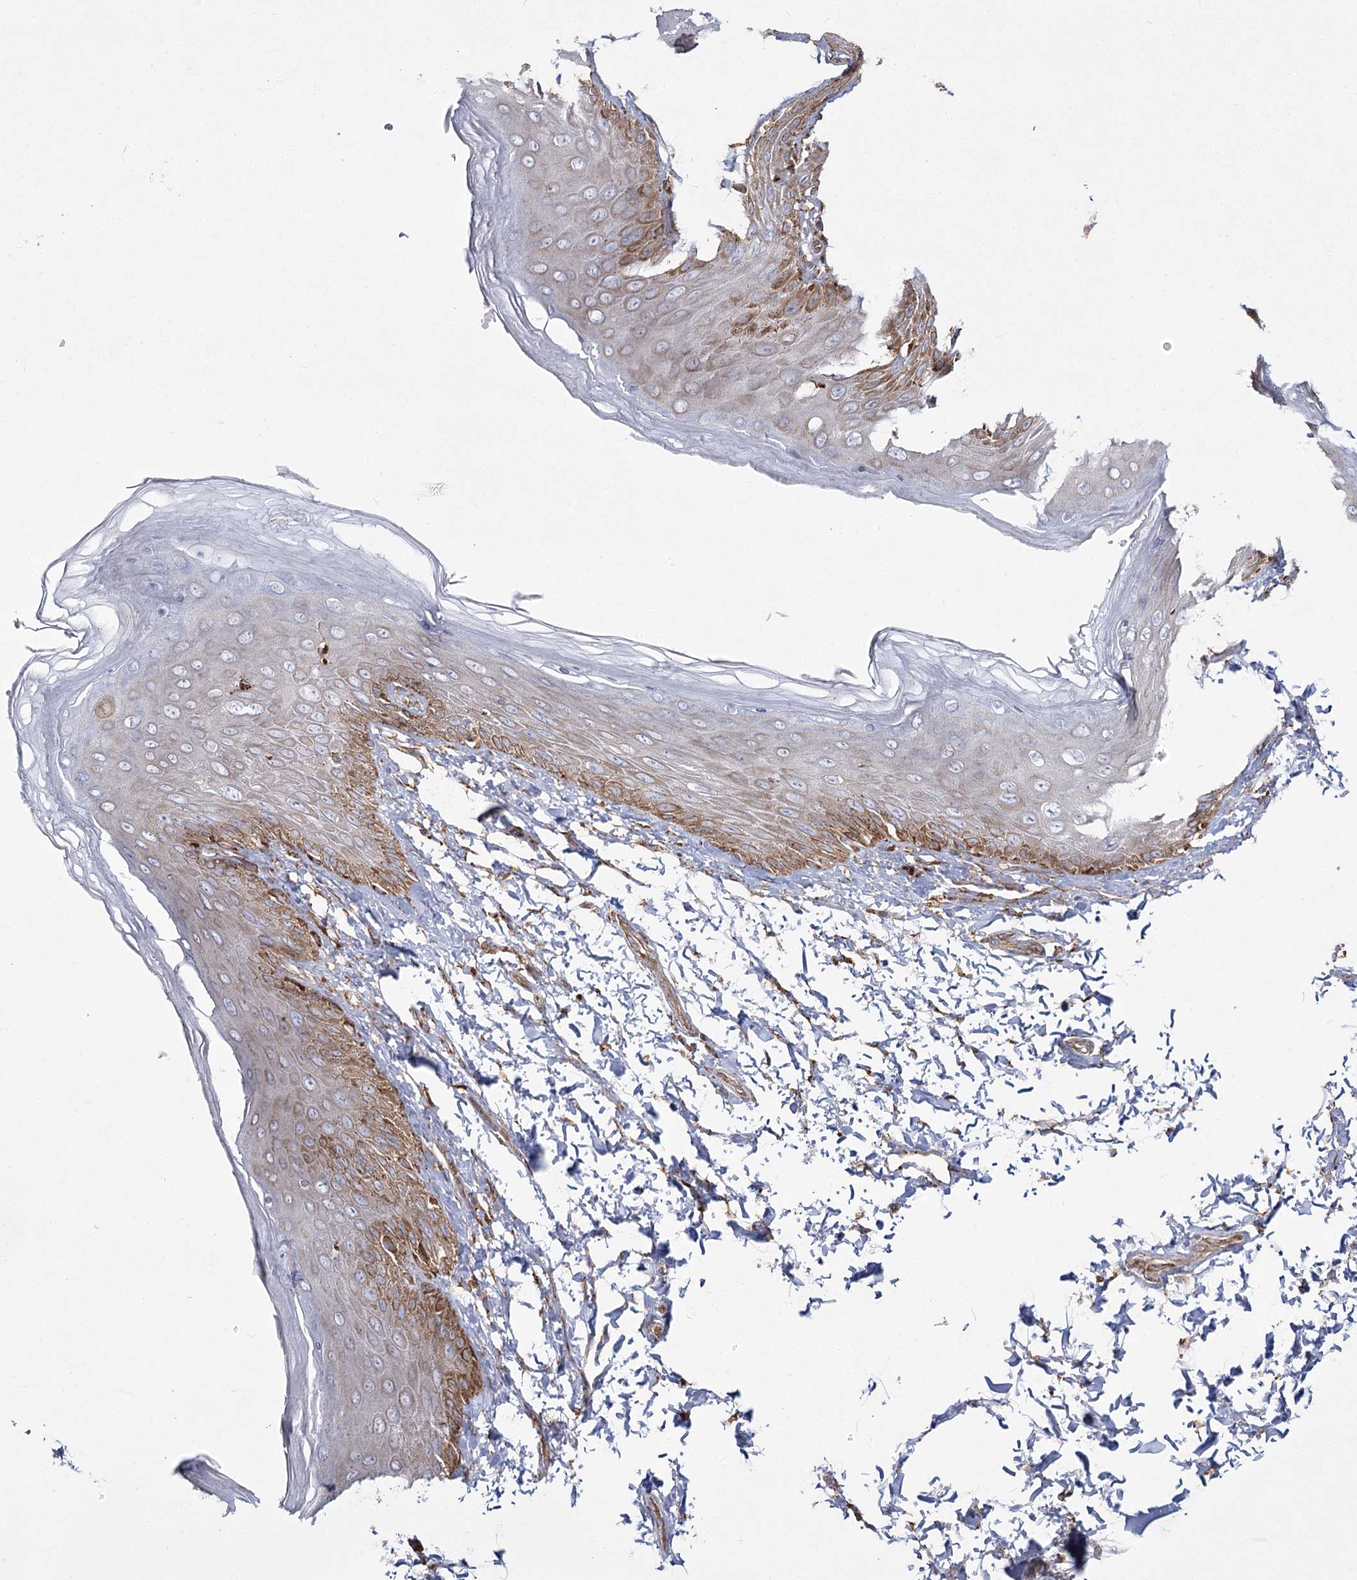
{"staining": {"intensity": "moderate", "quantity": "25%-75%", "location": "cytoplasmic/membranous"}, "tissue": "skin", "cell_type": "Epidermal cells", "image_type": "normal", "snomed": [{"axis": "morphology", "description": "Normal tissue, NOS"}, {"axis": "topography", "description": "Anal"}], "caption": "DAB (3,3'-diaminobenzidine) immunohistochemical staining of benign skin reveals moderate cytoplasmic/membranous protein staining in approximately 25%-75% of epidermal cells. (brown staining indicates protein expression, while blue staining denotes nuclei).", "gene": "NHLRC2", "patient": {"sex": "male", "age": 44}}